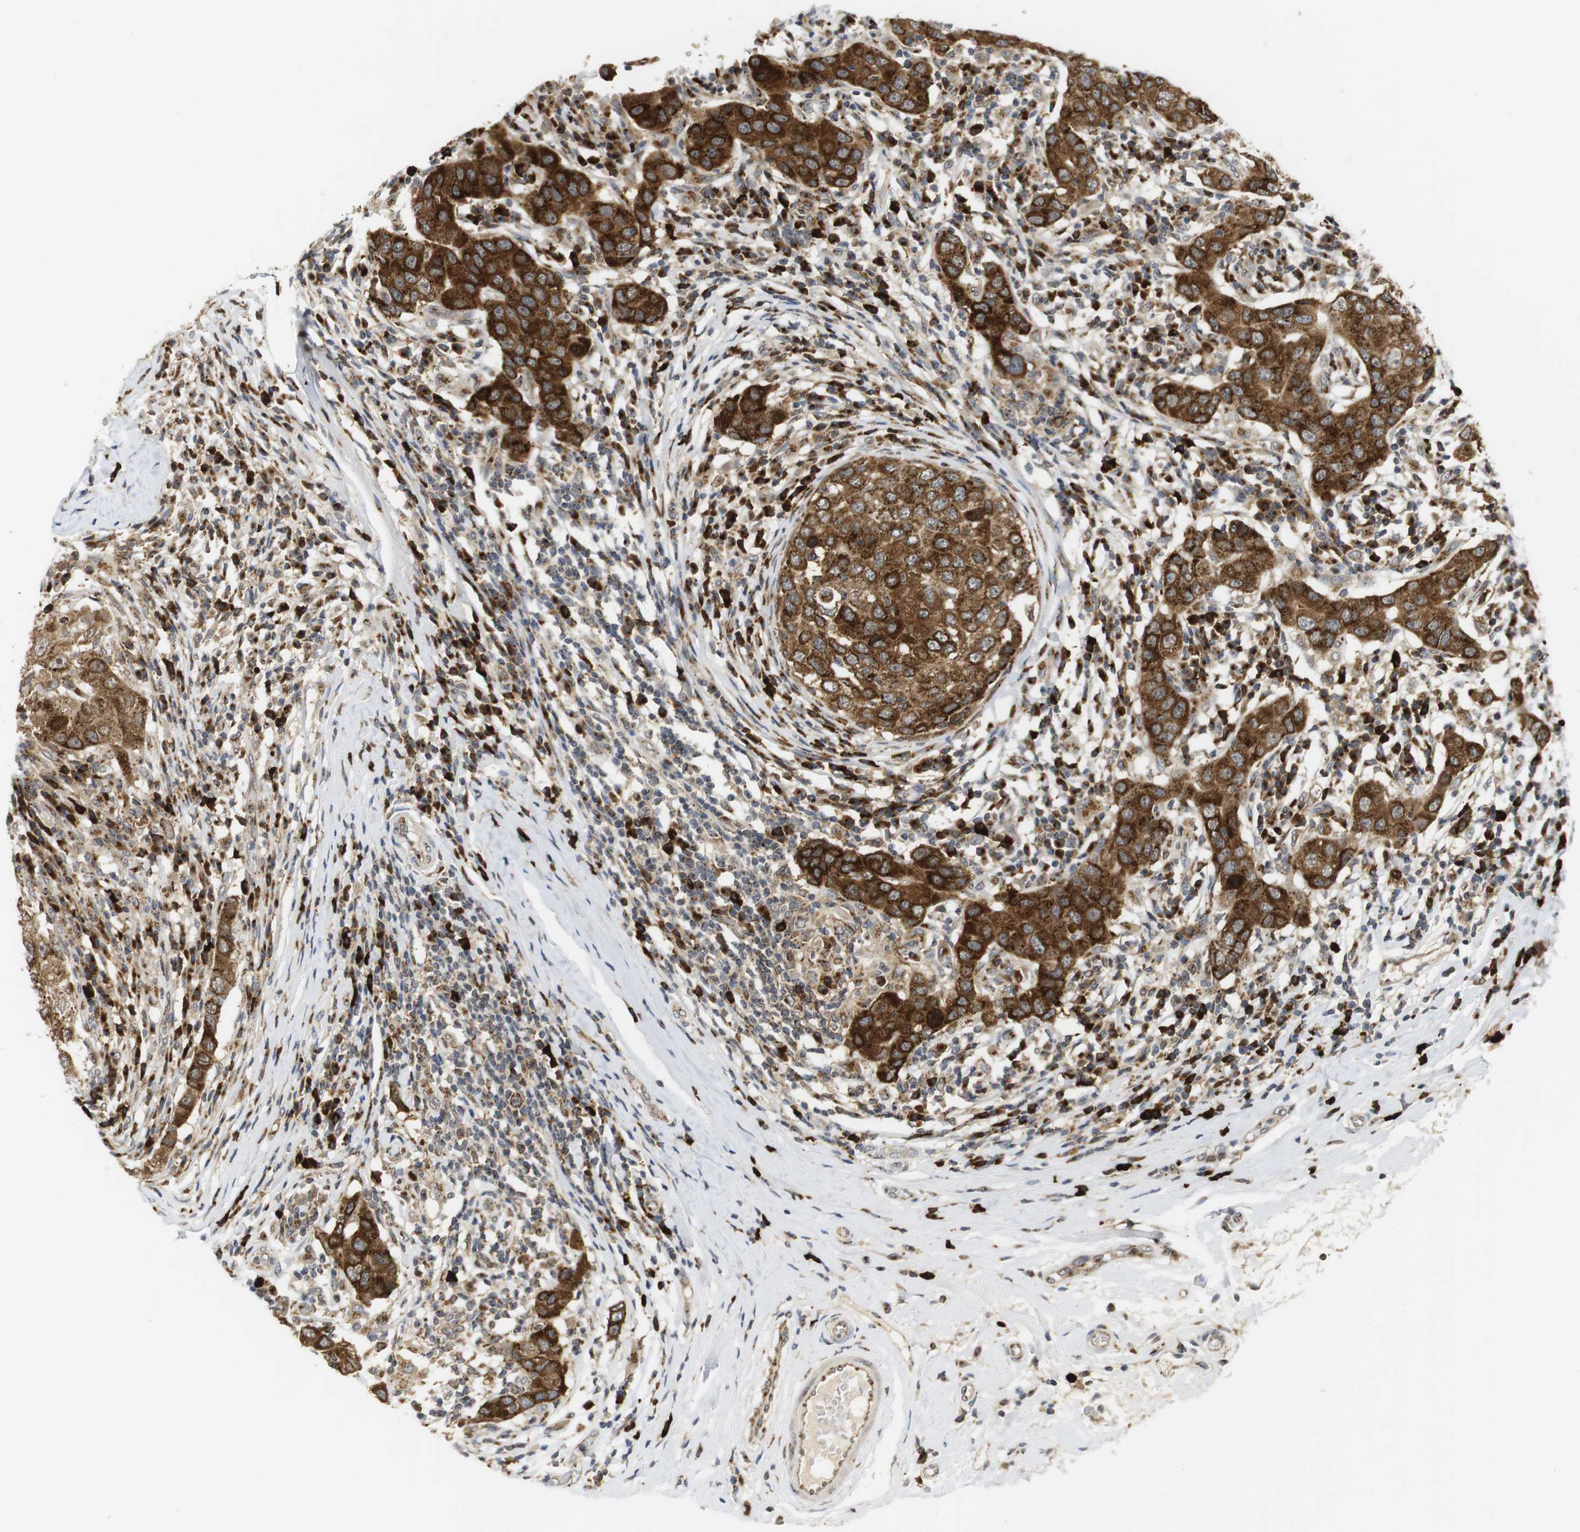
{"staining": {"intensity": "strong", "quantity": ">75%", "location": "cytoplasmic/membranous"}, "tissue": "breast cancer", "cell_type": "Tumor cells", "image_type": "cancer", "snomed": [{"axis": "morphology", "description": "Duct carcinoma"}, {"axis": "topography", "description": "Breast"}], "caption": "This image reveals immunohistochemistry (IHC) staining of breast intraductal carcinoma, with high strong cytoplasmic/membranous staining in about >75% of tumor cells.", "gene": "ZFPL1", "patient": {"sex": "female", "age": 27}}